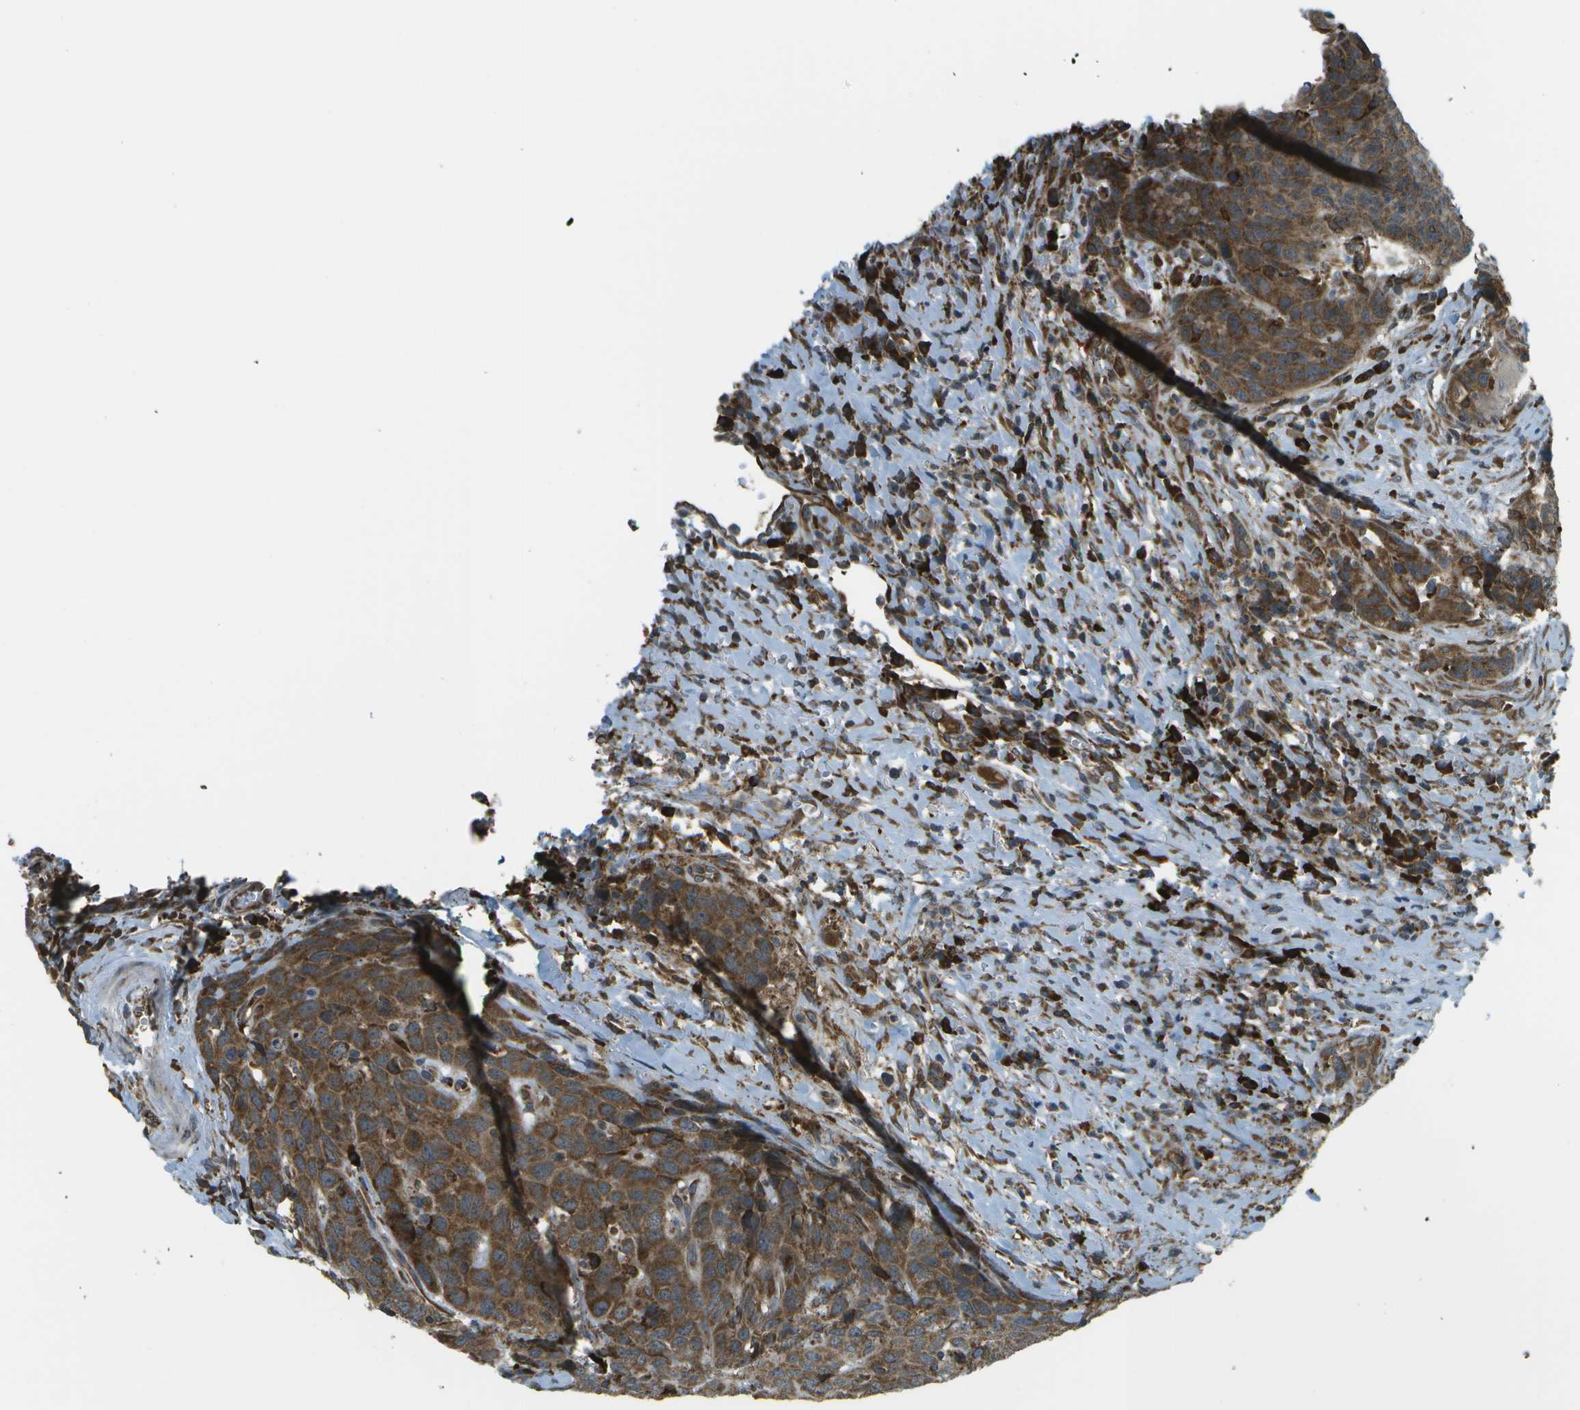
{"staining": {"intensity": "moderate", "quantity": ">75%", "location": "cytoplasmic/membranous"}, "tissue": "head and neck cancer", "cell_type": "Tumor cells", "image_type": "cancer", "snomed": [{"axis": "morphology", "description": "Squamous cell carcinoma, NOS"}, {"axis": "topography", "description": "Head-Neck"}], "caption": "Immunohistochemistry (IHC) micrograph of neoplastic tissue: head and neck cancer stained using IHC displays medium levels of moderate protein expression localized specifically in the cytoplasmic/membranous of tumor cells, appearing as a cytoplasmic/membranous brown color.", "gene": "USP30", "patient": {"sex": "male", "age": 66}}